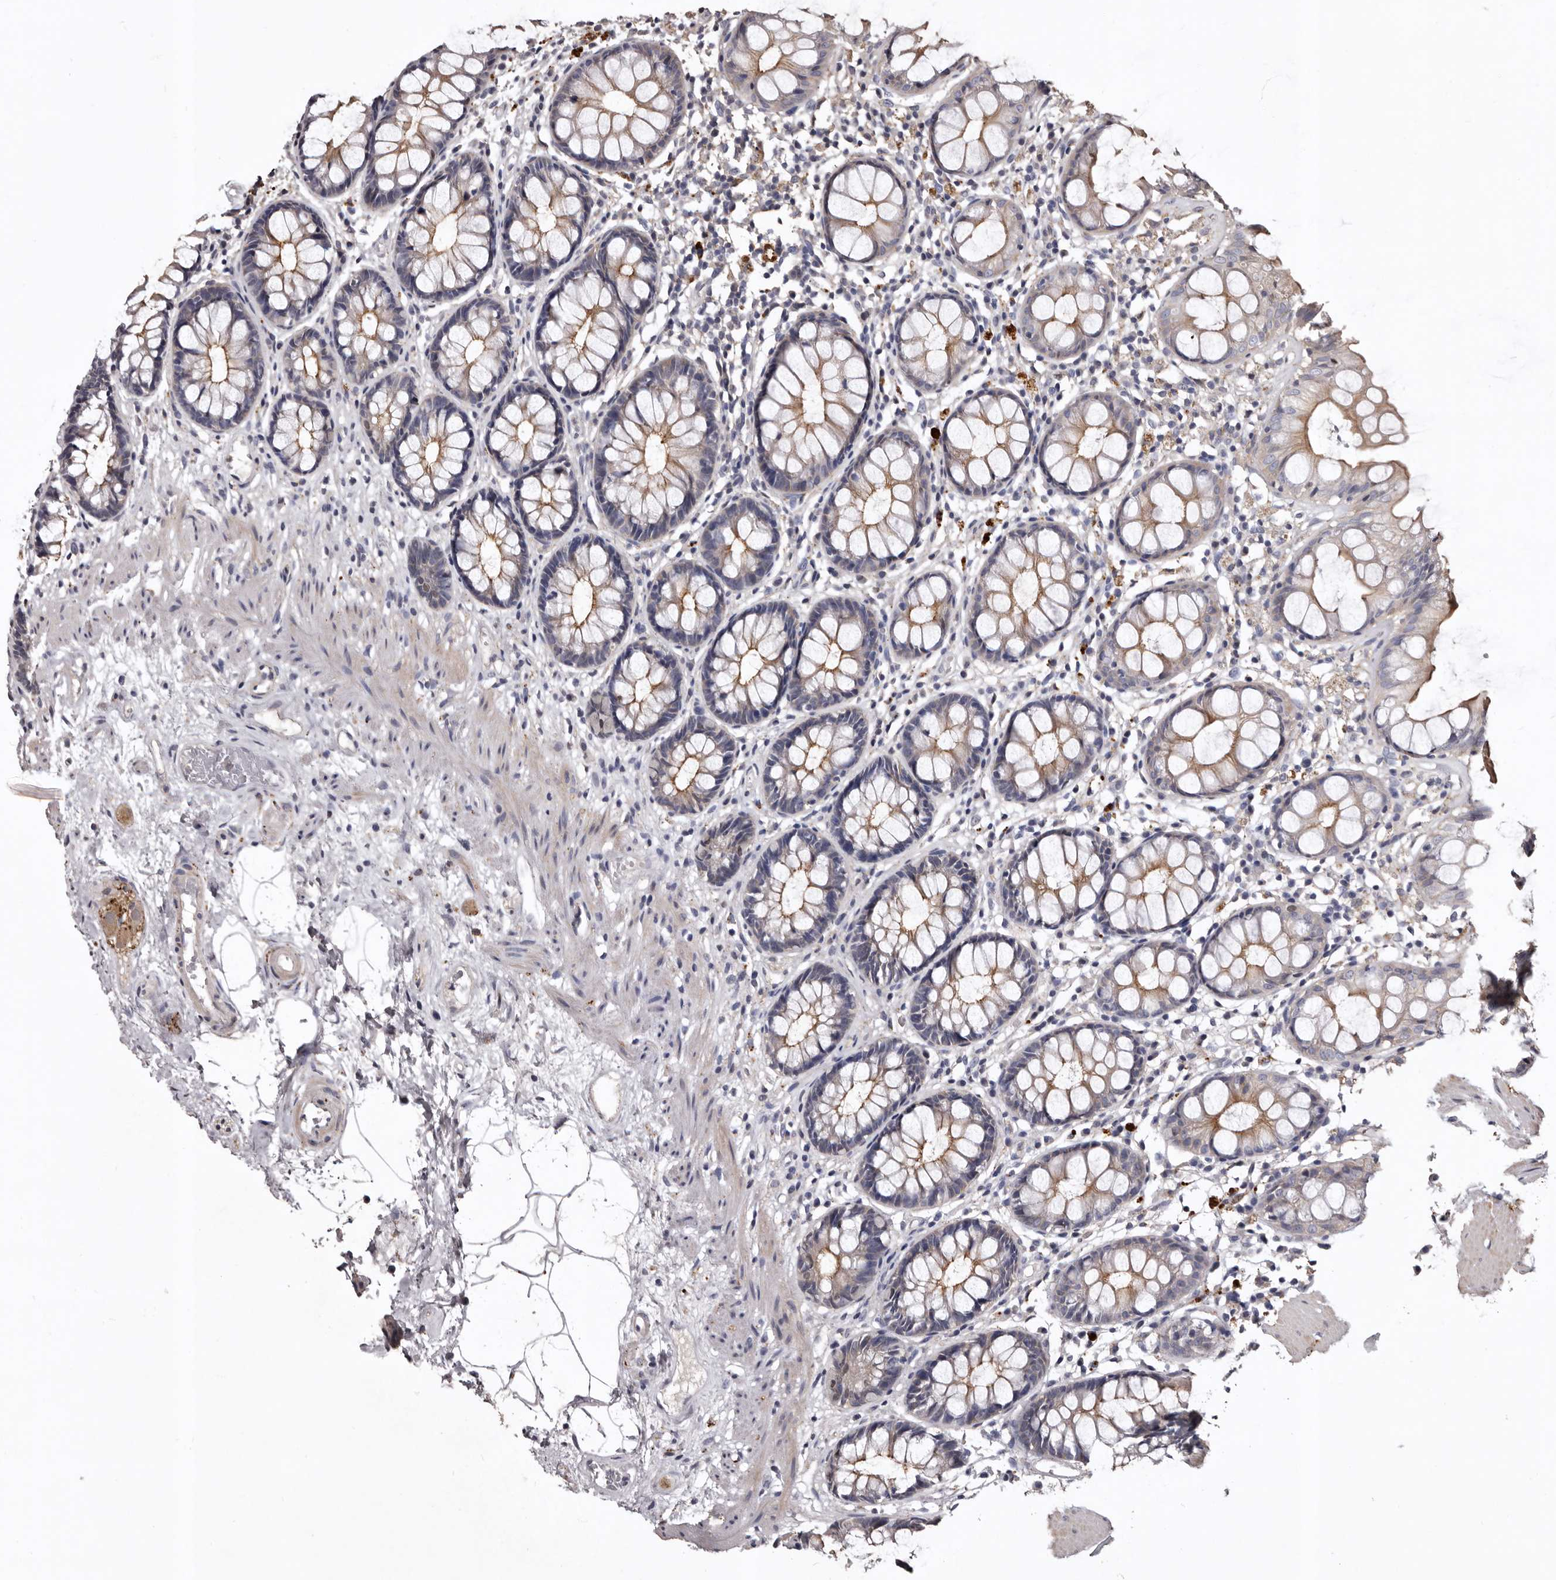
{"staining": {"intensity": "weak", "quantity": "25%-75%", "location": "cytoplasmic/membranous"}, "tissue": "rectum", "cell_type": "Glandular cells", "image_type": "normal", "snomed": [{"axis": "morphology", "description": "Normal tissue, NOS"}, {"axis": "topography", "description": "Rectum"}], "caption": "Brown immunohistochemical staining in unremarkable human rectum displays weak cytoplasmic/membranous expression in about 25%-75% of glandular cells.", "gene": "SLC10A4", "patient": {"sex": "male", "age": 64}}